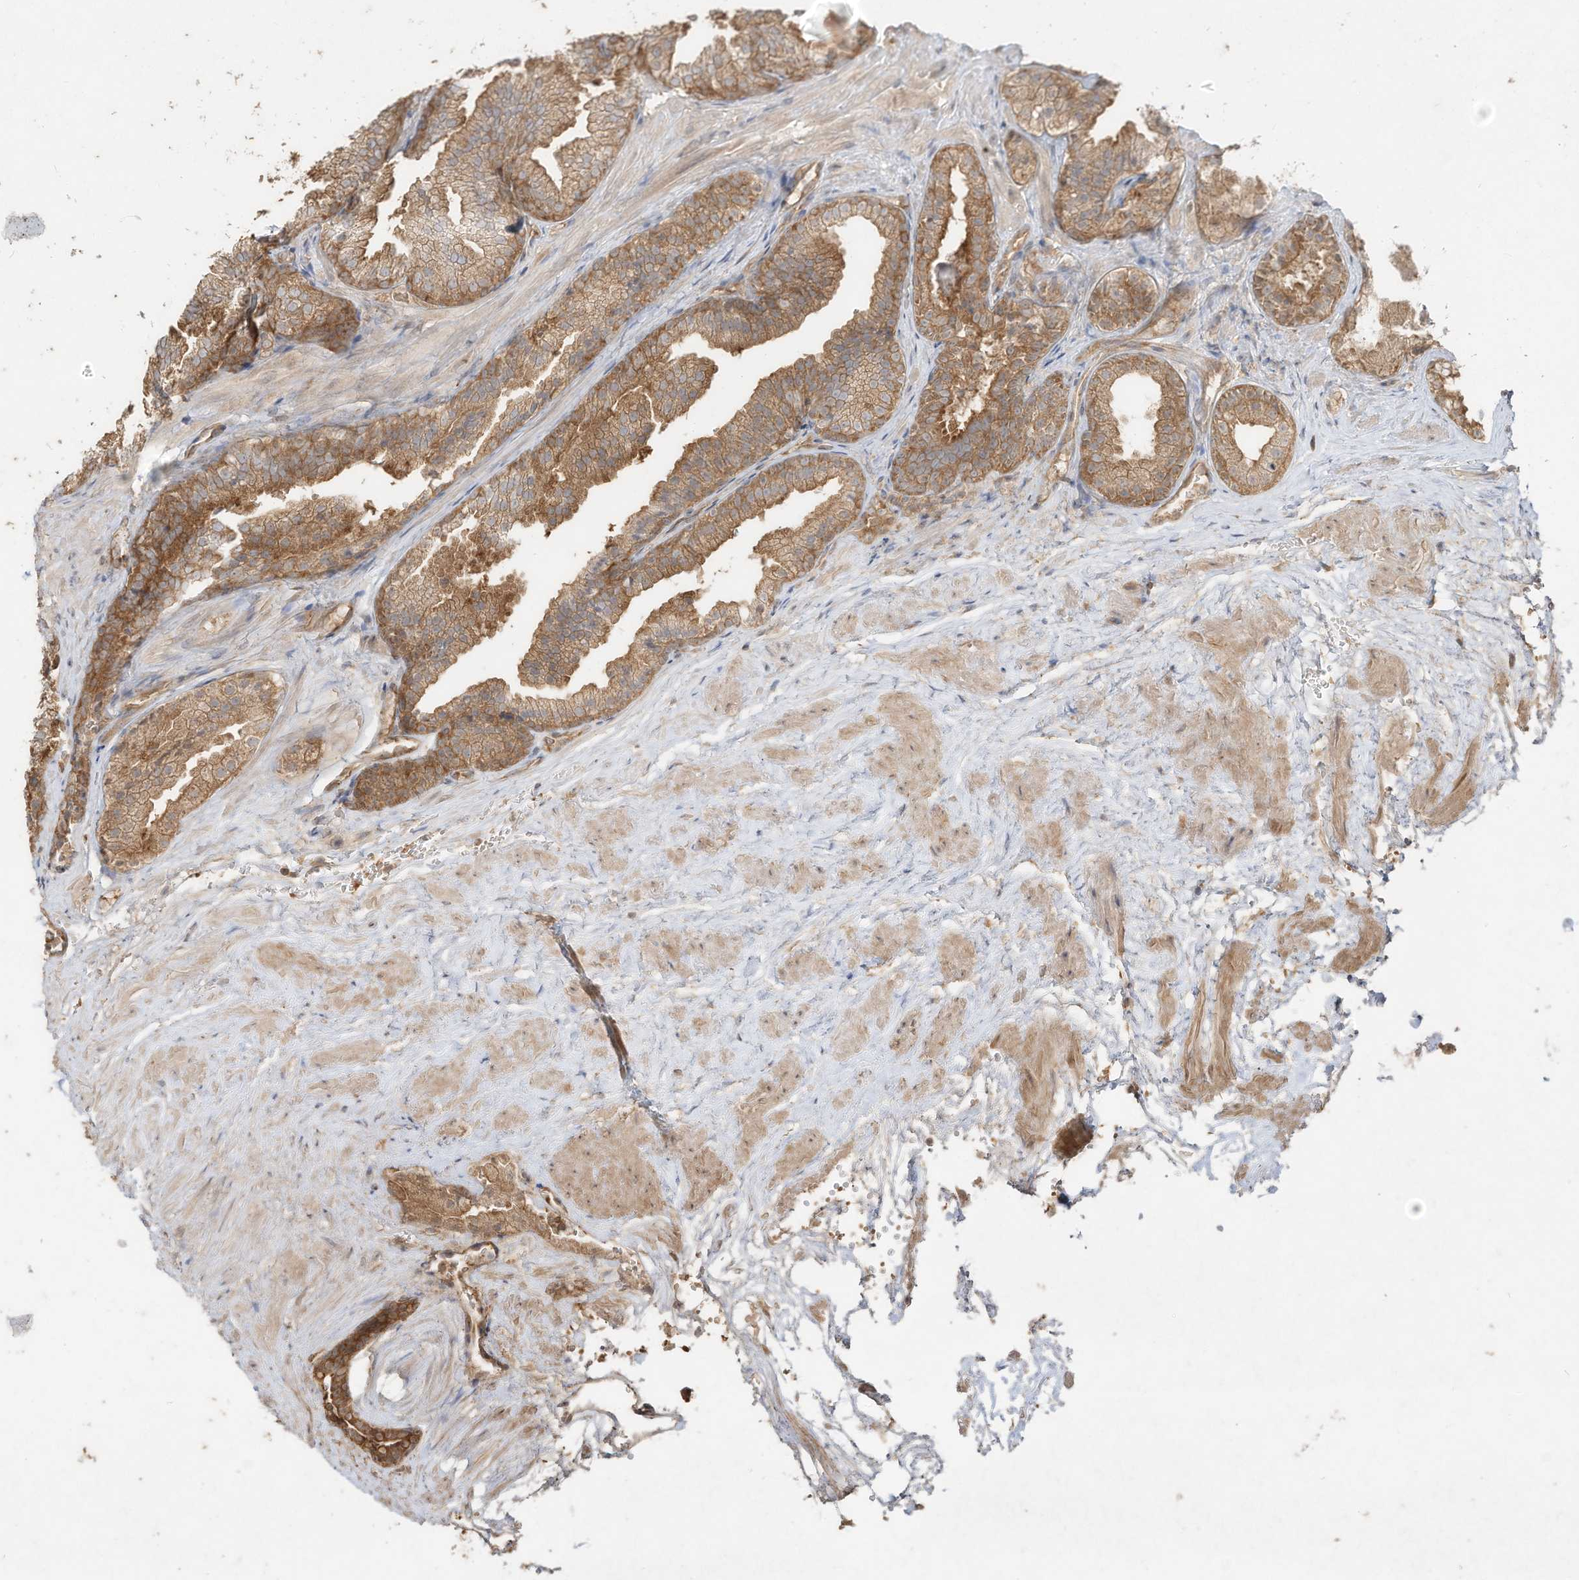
{"staining": {"intensity": "moderate", "quantity": ">75%", "location": "cytoplasmic/membranous"}, "tissue": "prostate", "cell_type": "Glandular cells", "image_type": "normal", "snomed": [{"axis": "morphology", "description": "Normal tissue, NOS"}, {"axis": "topography", "description": "Prostate"}], "caption": "A brown stain shows moderate cytoplasmic/membranous staining of a protein in glandular cells of normal human prostate. (brown staining indicates protein expression, while blue staining denotes nuclei).", "gene": "DYNC1I2", "patient": {"sex": "male", "age": 76}}